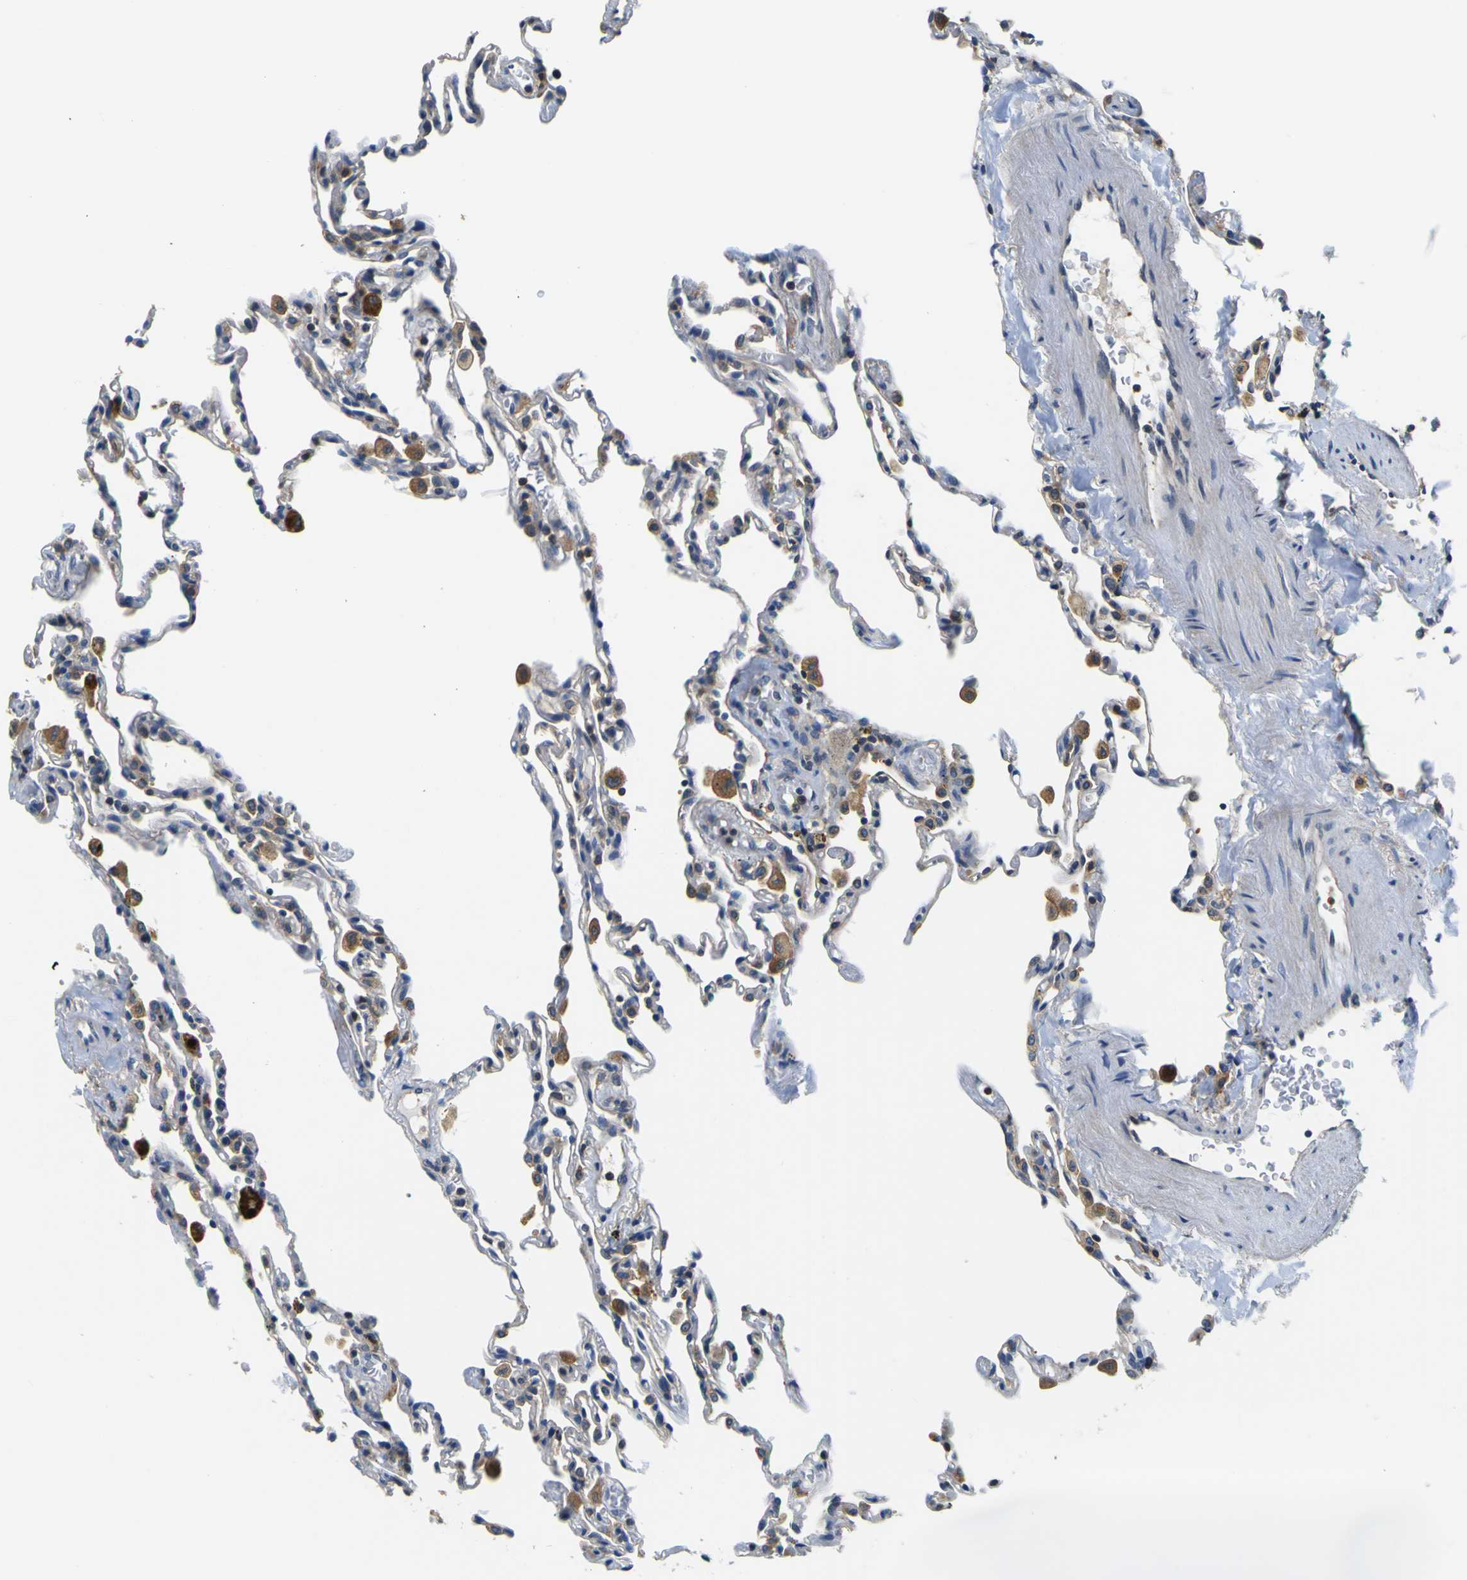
{"staining": {"intensity": "moderate", "quantity": "<25%", "location": "cytoplasmic/membranous"}, "tissue": "lung", "cell_type": "Alveolar cells", "image_type": "normal", "snomed": [{"axis": "morphology", "description": "Normal tissue, NOS"}, {"axis": "topography", "description": "Lung"}], "caption": "Immunohistochemistry of unremarkable lung exhibits low levels of moderate cytoplasmic/membranous expression in about <25% of alveolar cells. (DAB (3,3'-diaminobenzidine) = brown stain, brightfield microscopy at high magnification).", "gene": "TNIK", "patient": {"sex": "male", "age": 59}}